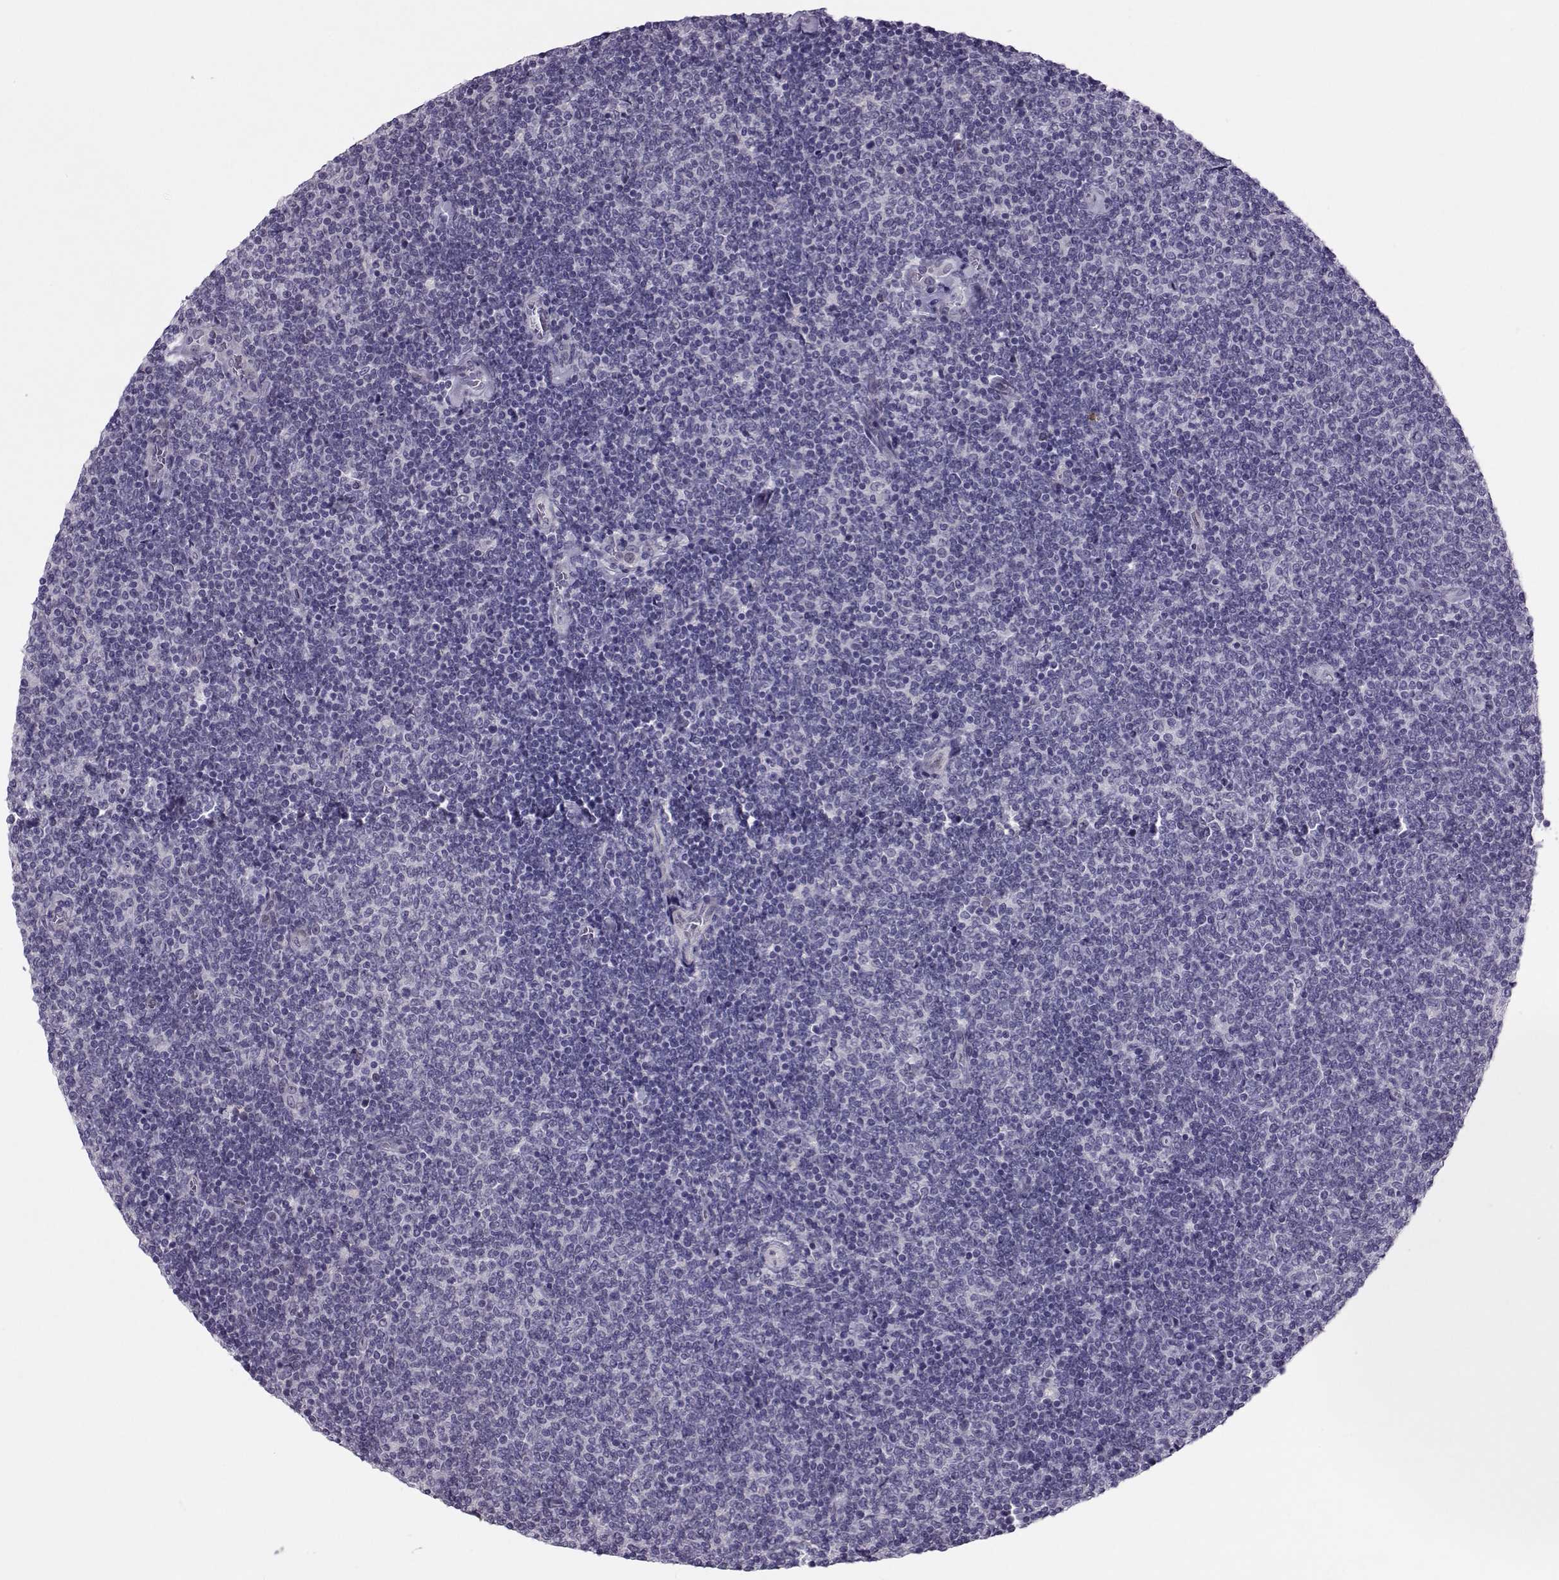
{"staining": {"intensity": "negative", "quantity": "none", "location": "none"}, "tissue": "lymphoma", "cell_type": "Tumor cells", "image_type": "cancer", "snomed": [{"axis": "morphology", "description": "Malignant lymphoma, non-Hodgkin's type, Low grade"}, {"axis": "topography", "description": "Lymph node"}], "caption": "This is a micrograph of IHC staining of malignant lymphoma, non-Hodgkin's type (low-grade), which shows no staining in tumor cells.", "gene": "ASRGL1", "patient": {"sex": "male", "age": 52}}